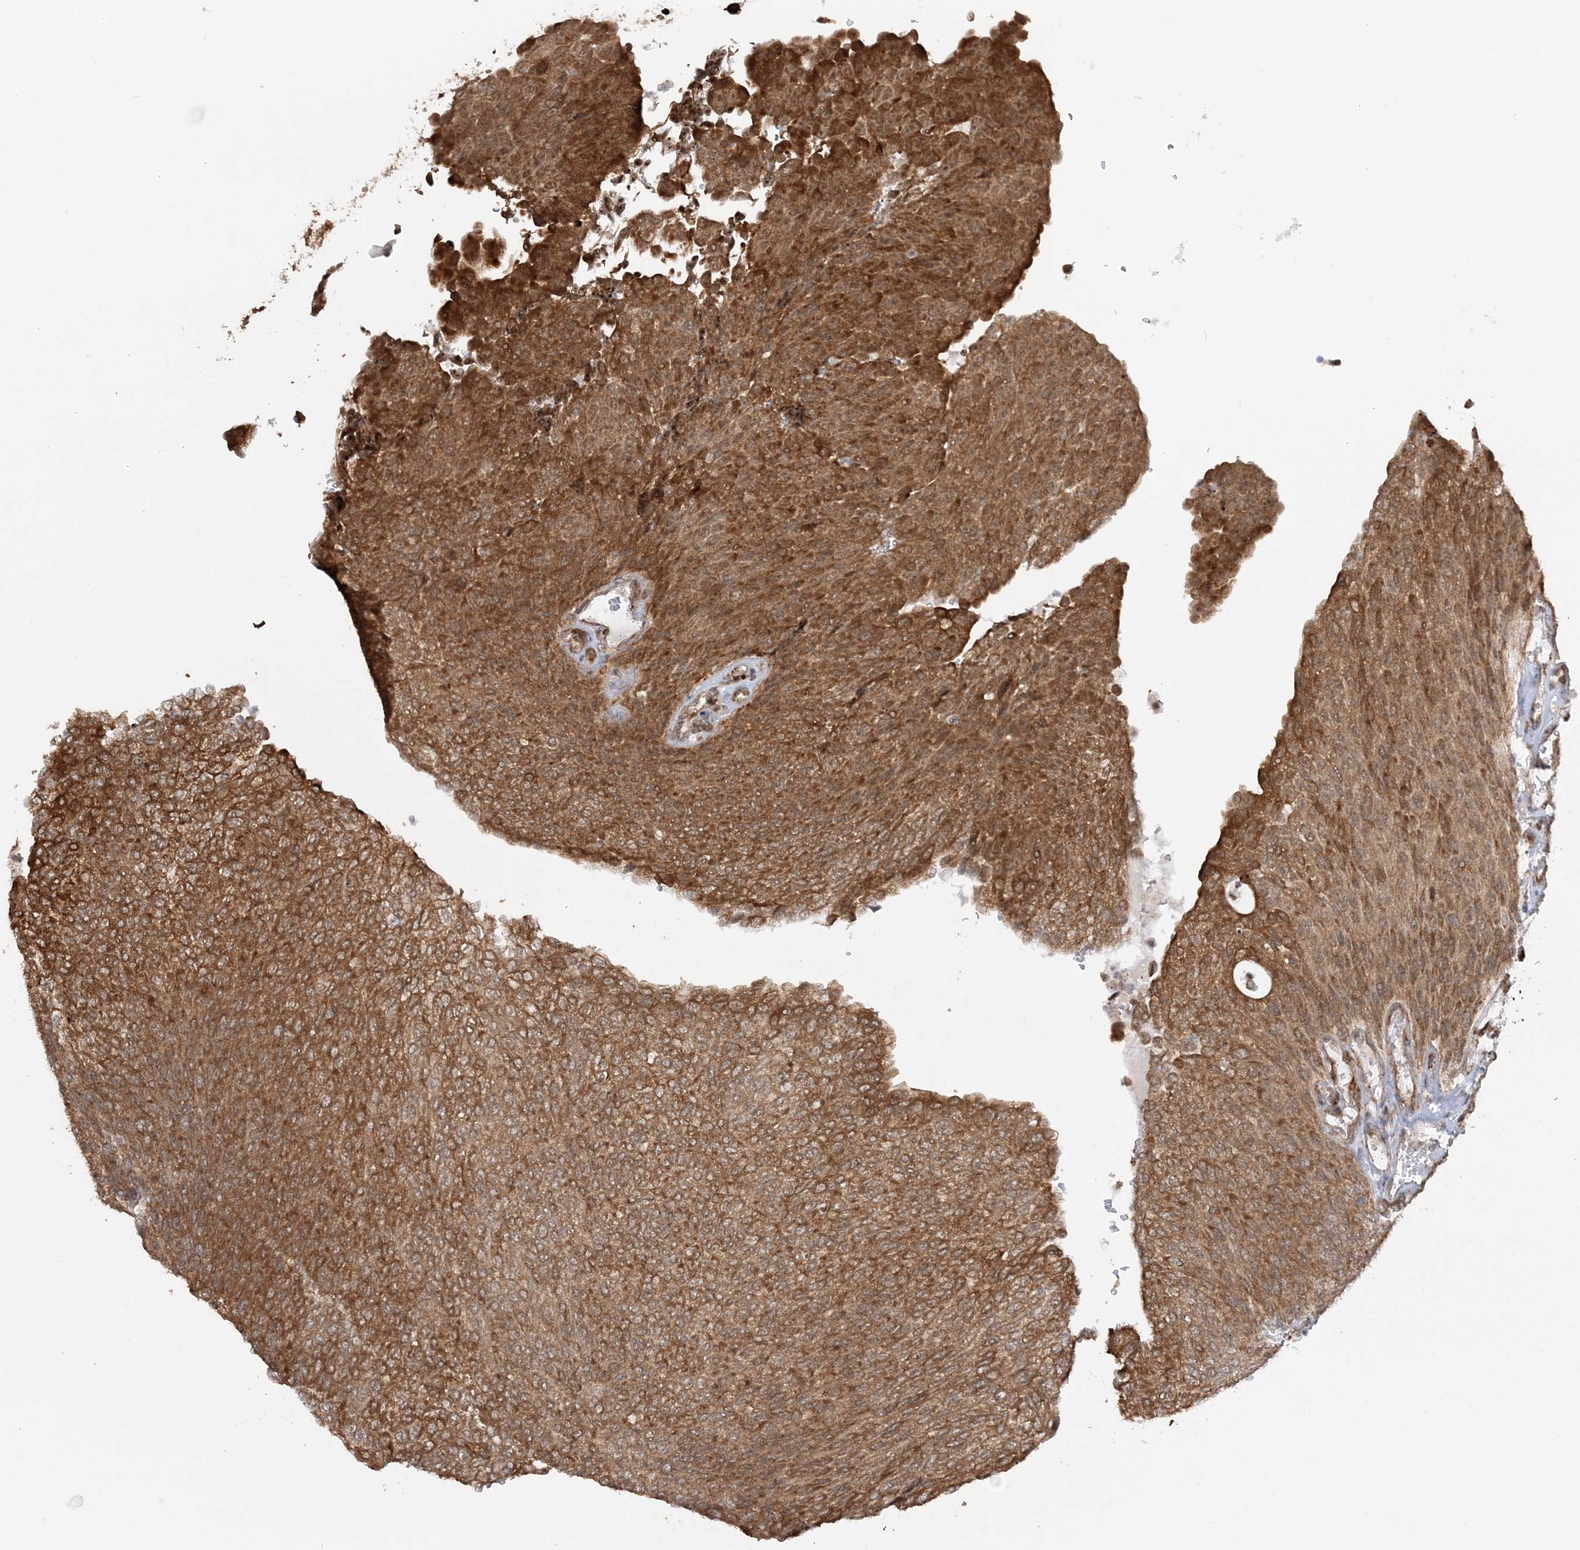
{"staining": {"intensity": "strong", "quantity": ">75%", "location": "cytoplasmic/membranous"}, "tissue": "urothelial cancer", "cell_type": "Tumor cells", "image_type": "cancer", "snomed": [{"axis": "morphology", "description": "Urothelial carcinoma, Low grade"}, {"axis": "topography", "description": "Urinary bladder"}], "caption": "Protein staining of urothelial cancer tissue shows strong cytoplasmic/membranous expression in approximately >75% of tumor cells.", "gene": "MRPL47", "patient": {"sex": "female", "age": 79}}